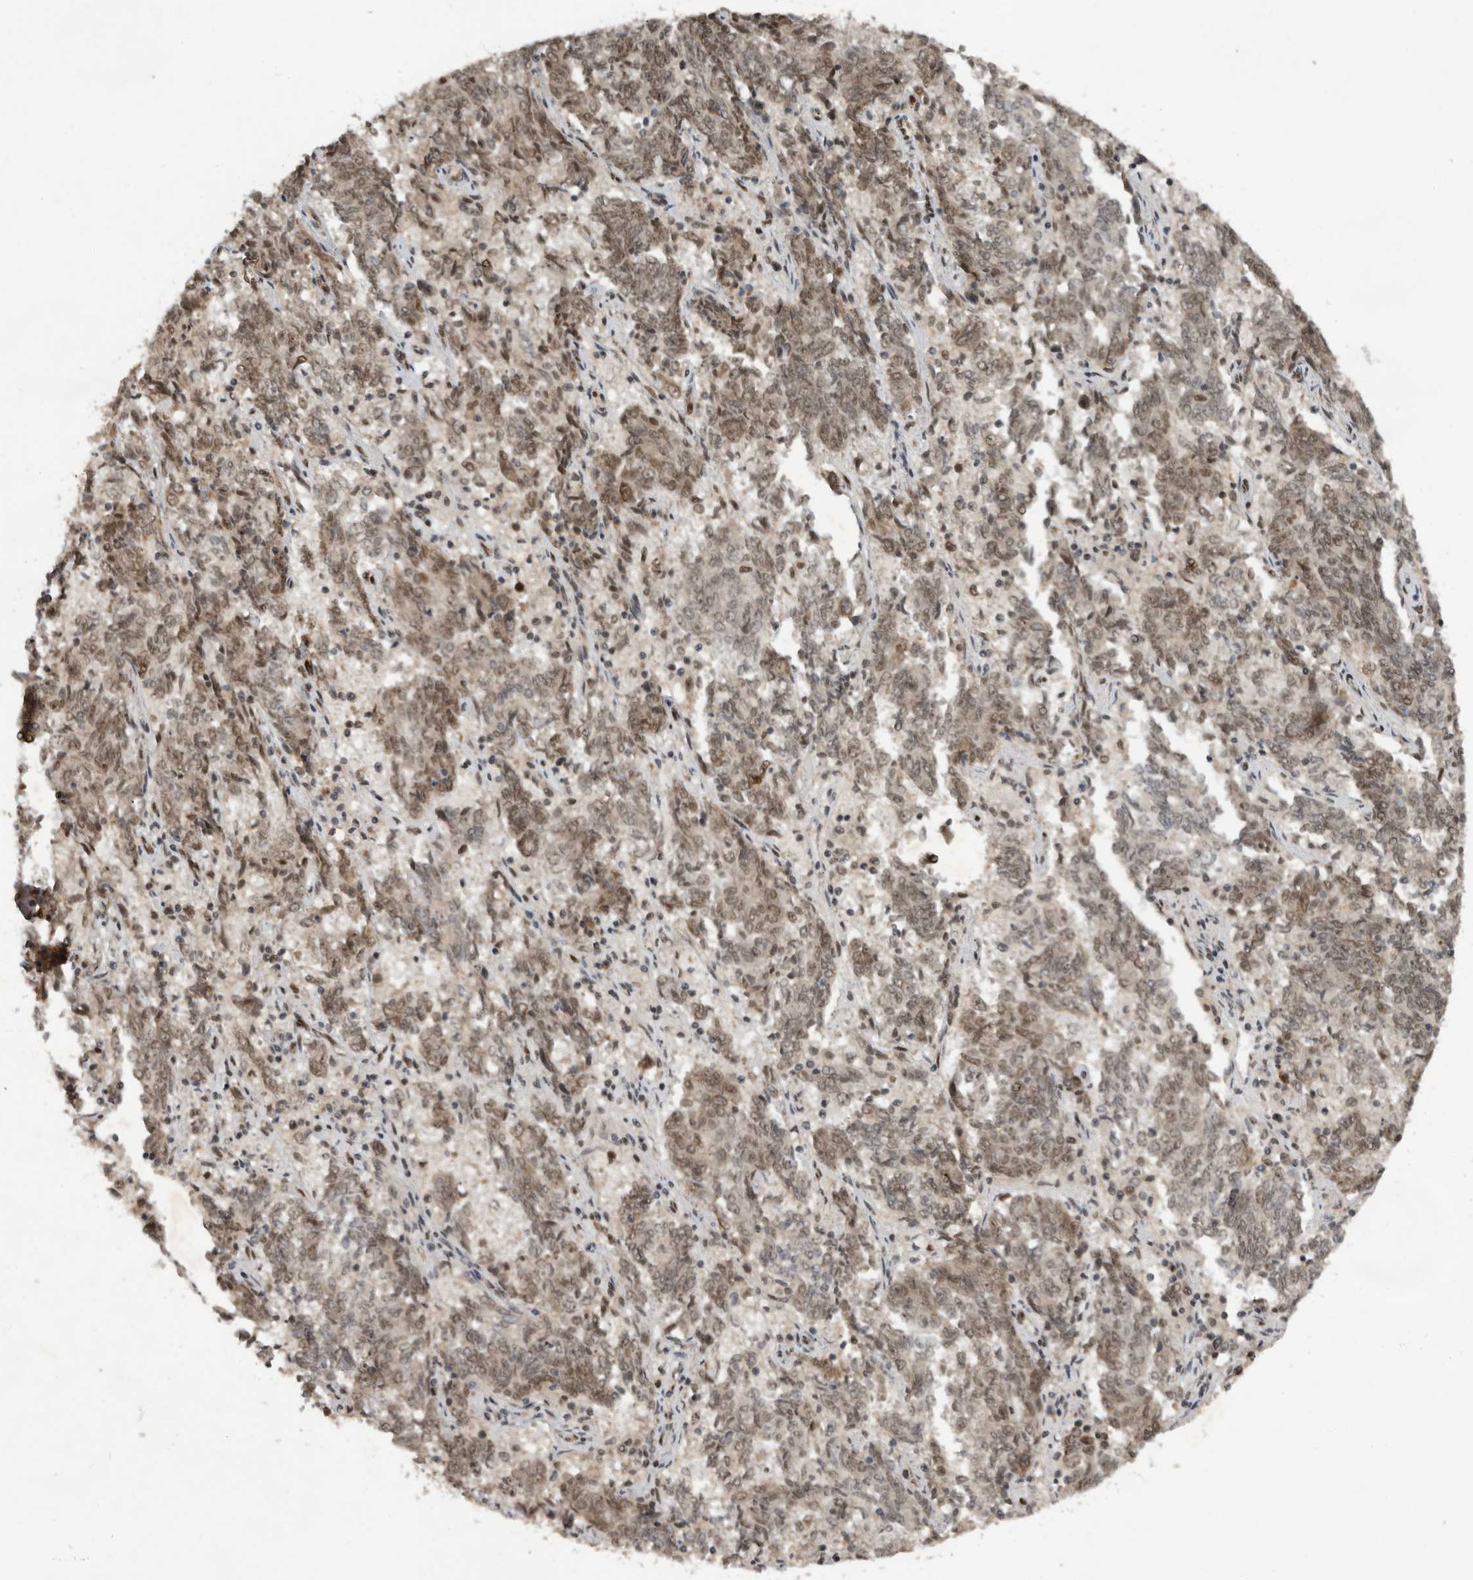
{"staining": {"intensity": "weak", "quantity": "25%-75%", "location": "nuclear"}, "tissue": "endometrial cancer", "cell_type": "Tumor cells", "image_type": "cancer", "snomed": [{"axis": "morphology", "description": "Adenocarcinoma, NOS"}, {"axis": "topography", "description": "Endometrium"}], "caption": "This micrograph reveals IHC staining of endometrial adenocarcinoma, with low weak nuclear expression in approximately 25%-75% of tumor cells.", "gene": "CDC27", "patient": {"sex": "female", "age": 80}}